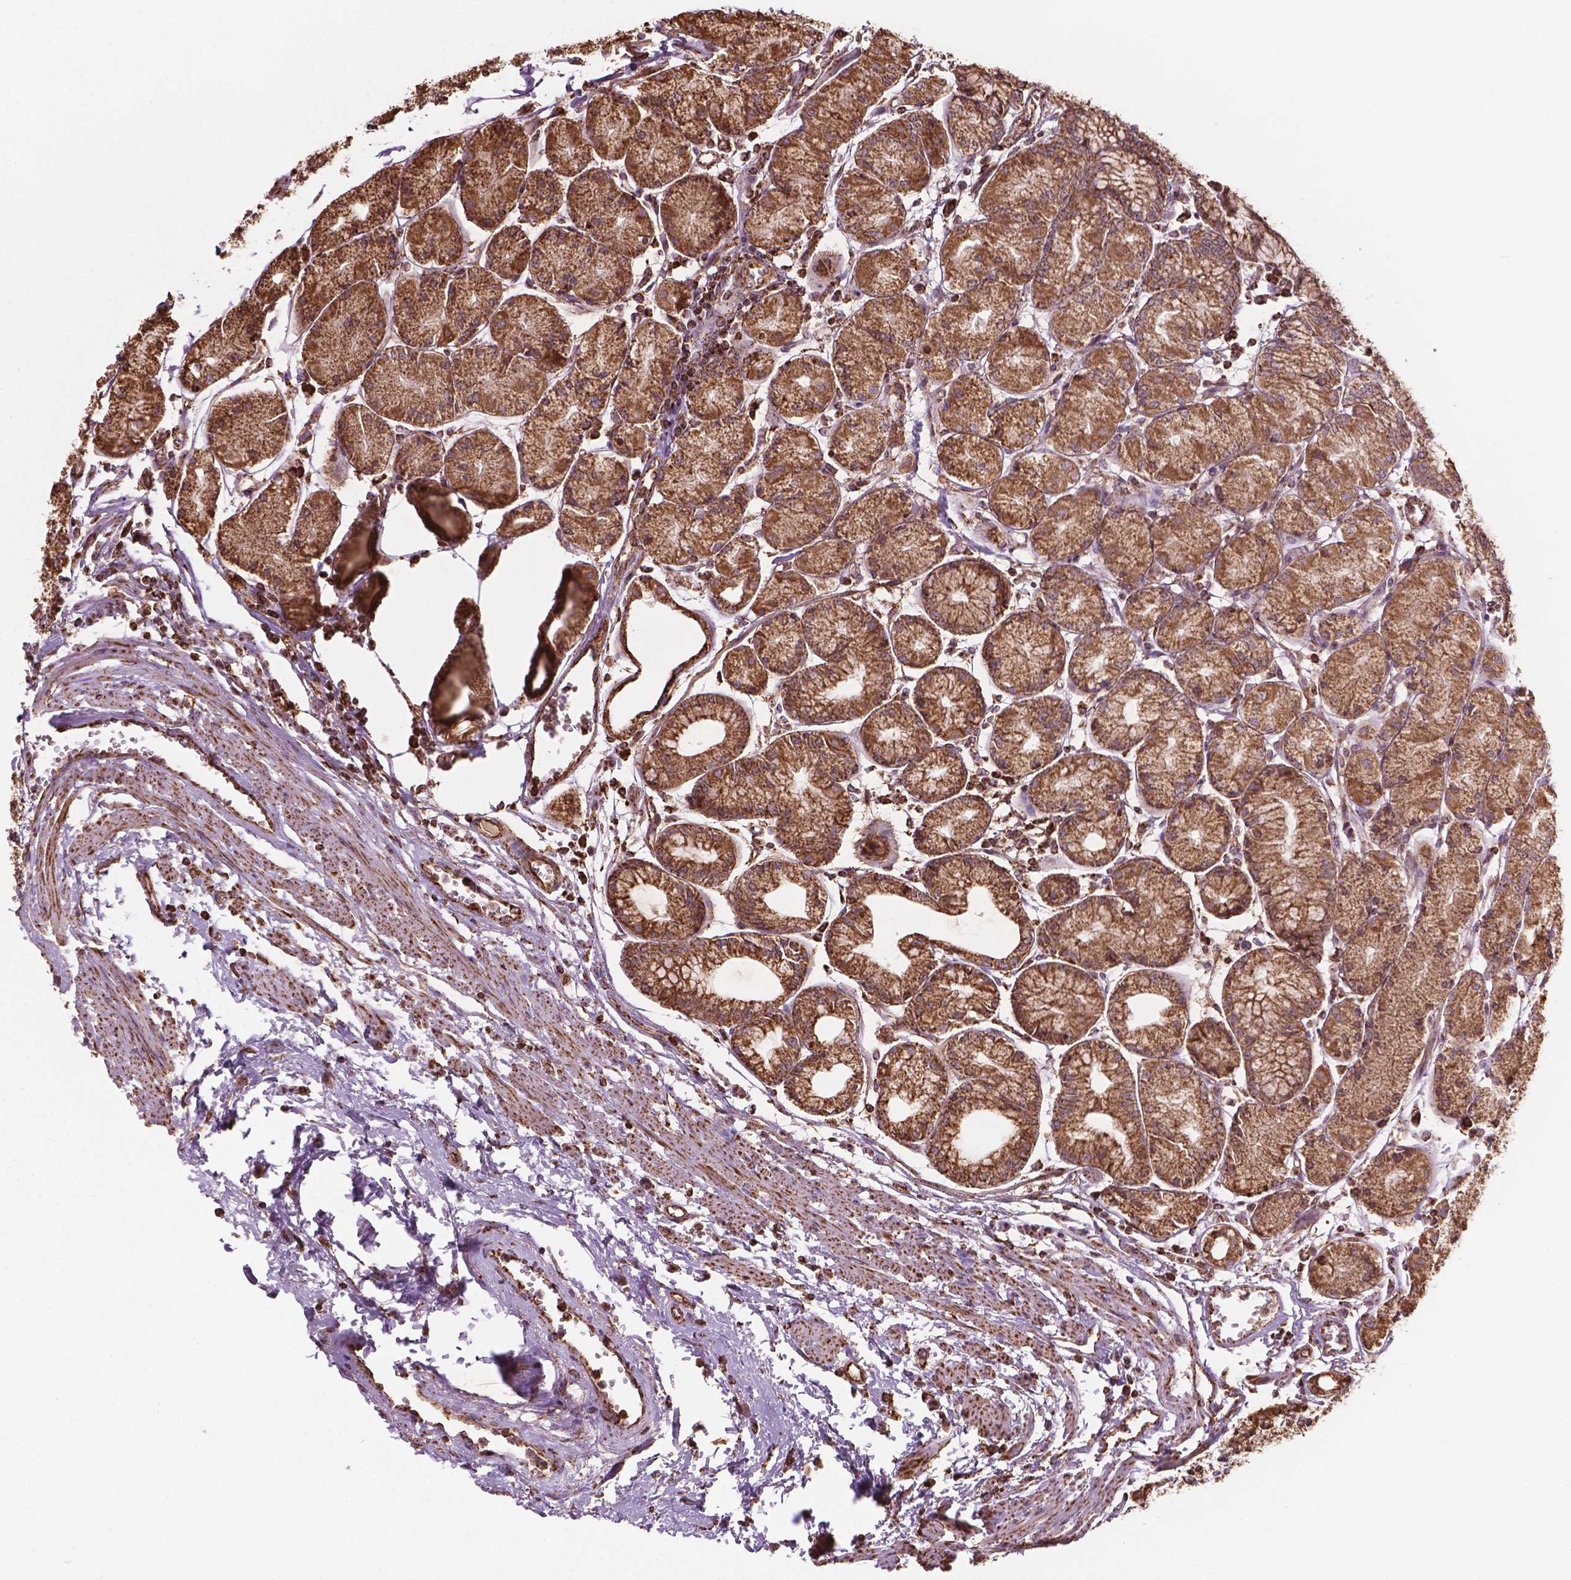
{"staining": {"intensity": "weak", "quantity": ">75%", "location": "cytoplasmic/membranous"}, "tissue": "stomach", "cell_type": "Glandular cells", "image_type": "normal", "snomed": [{"axis": "morphology", "description": "Normal tissue, NOS"}, {"axis": "topography", "description": "Stomach, upper"}], "caption": "A brown stain labels weak cytoplasmic/membranous positivity of a protein in glandular cells of normal stomach. The protein is shown in brown color, while the nuclei are stained blue.", "gene": "HS3ST3A1", "patient": {"sex": "male", "age": 69}}